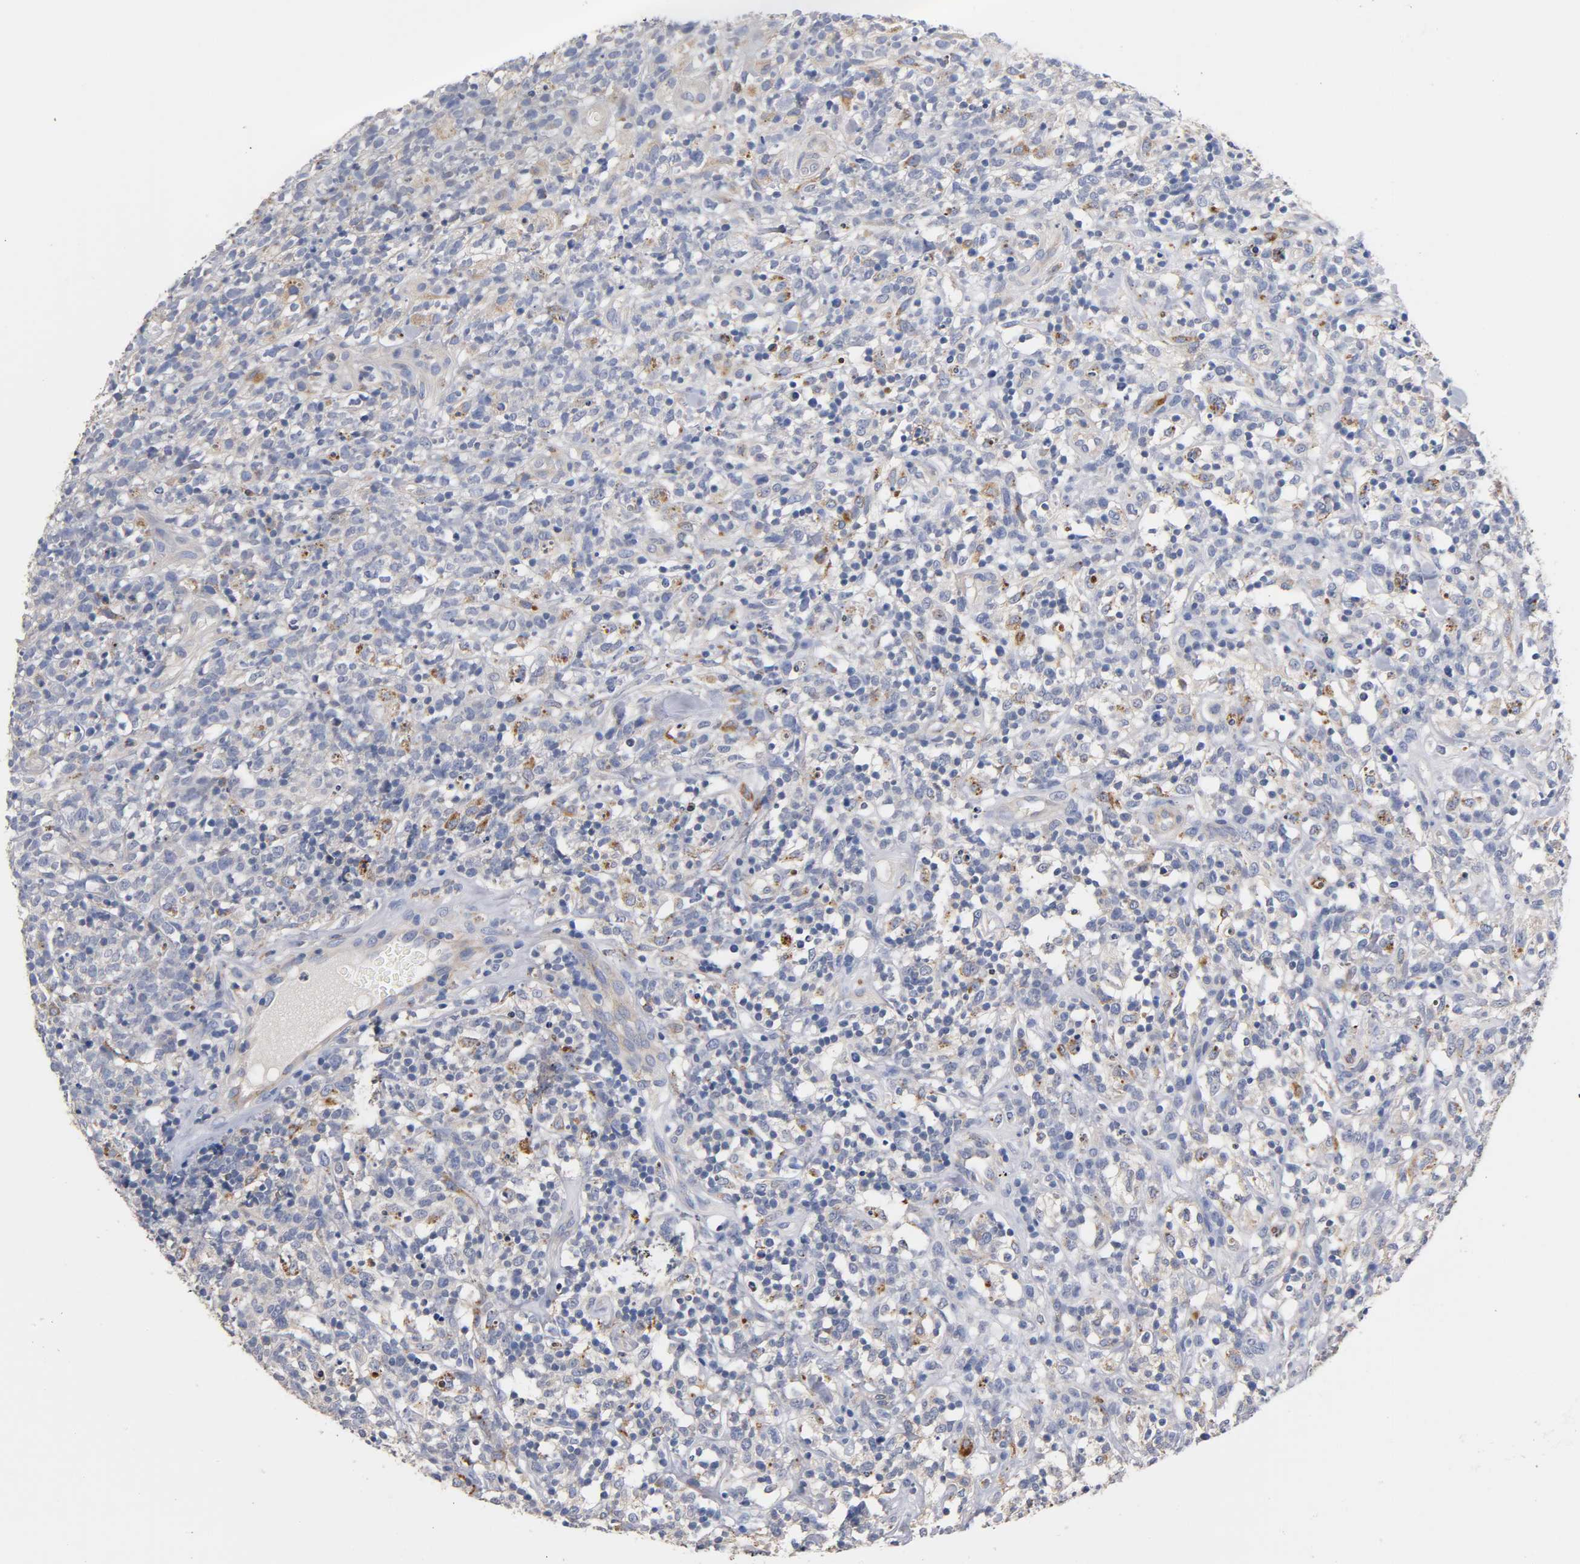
{"staining": {"intensity": "moderate", "quantity": "<25%", "location": "cytoplasmic/membranous"}, "tissue": "lymphoma", "cell_type": "Tumor cells", "image_type": "cancer", "snomed": [{"axis": "morphology", "description": "Malignant lymphoma, non-Hodgkin's type, High grade"}, {"axis": "topography", "description": "Lymph node"}], "caption": "This photomicrograph shows malignant lymphoma, non-Hodgkin's type (high-grade) stained with immunohistochemistry (IHC) to label a protein in brown. The cytoplasmic/membranous of tumor cells show moderate positivity for the protein. Nuclei are counter-stained blue.", "gene": "SEMA5A", "patient": {"sex": "female", "age": 73}}